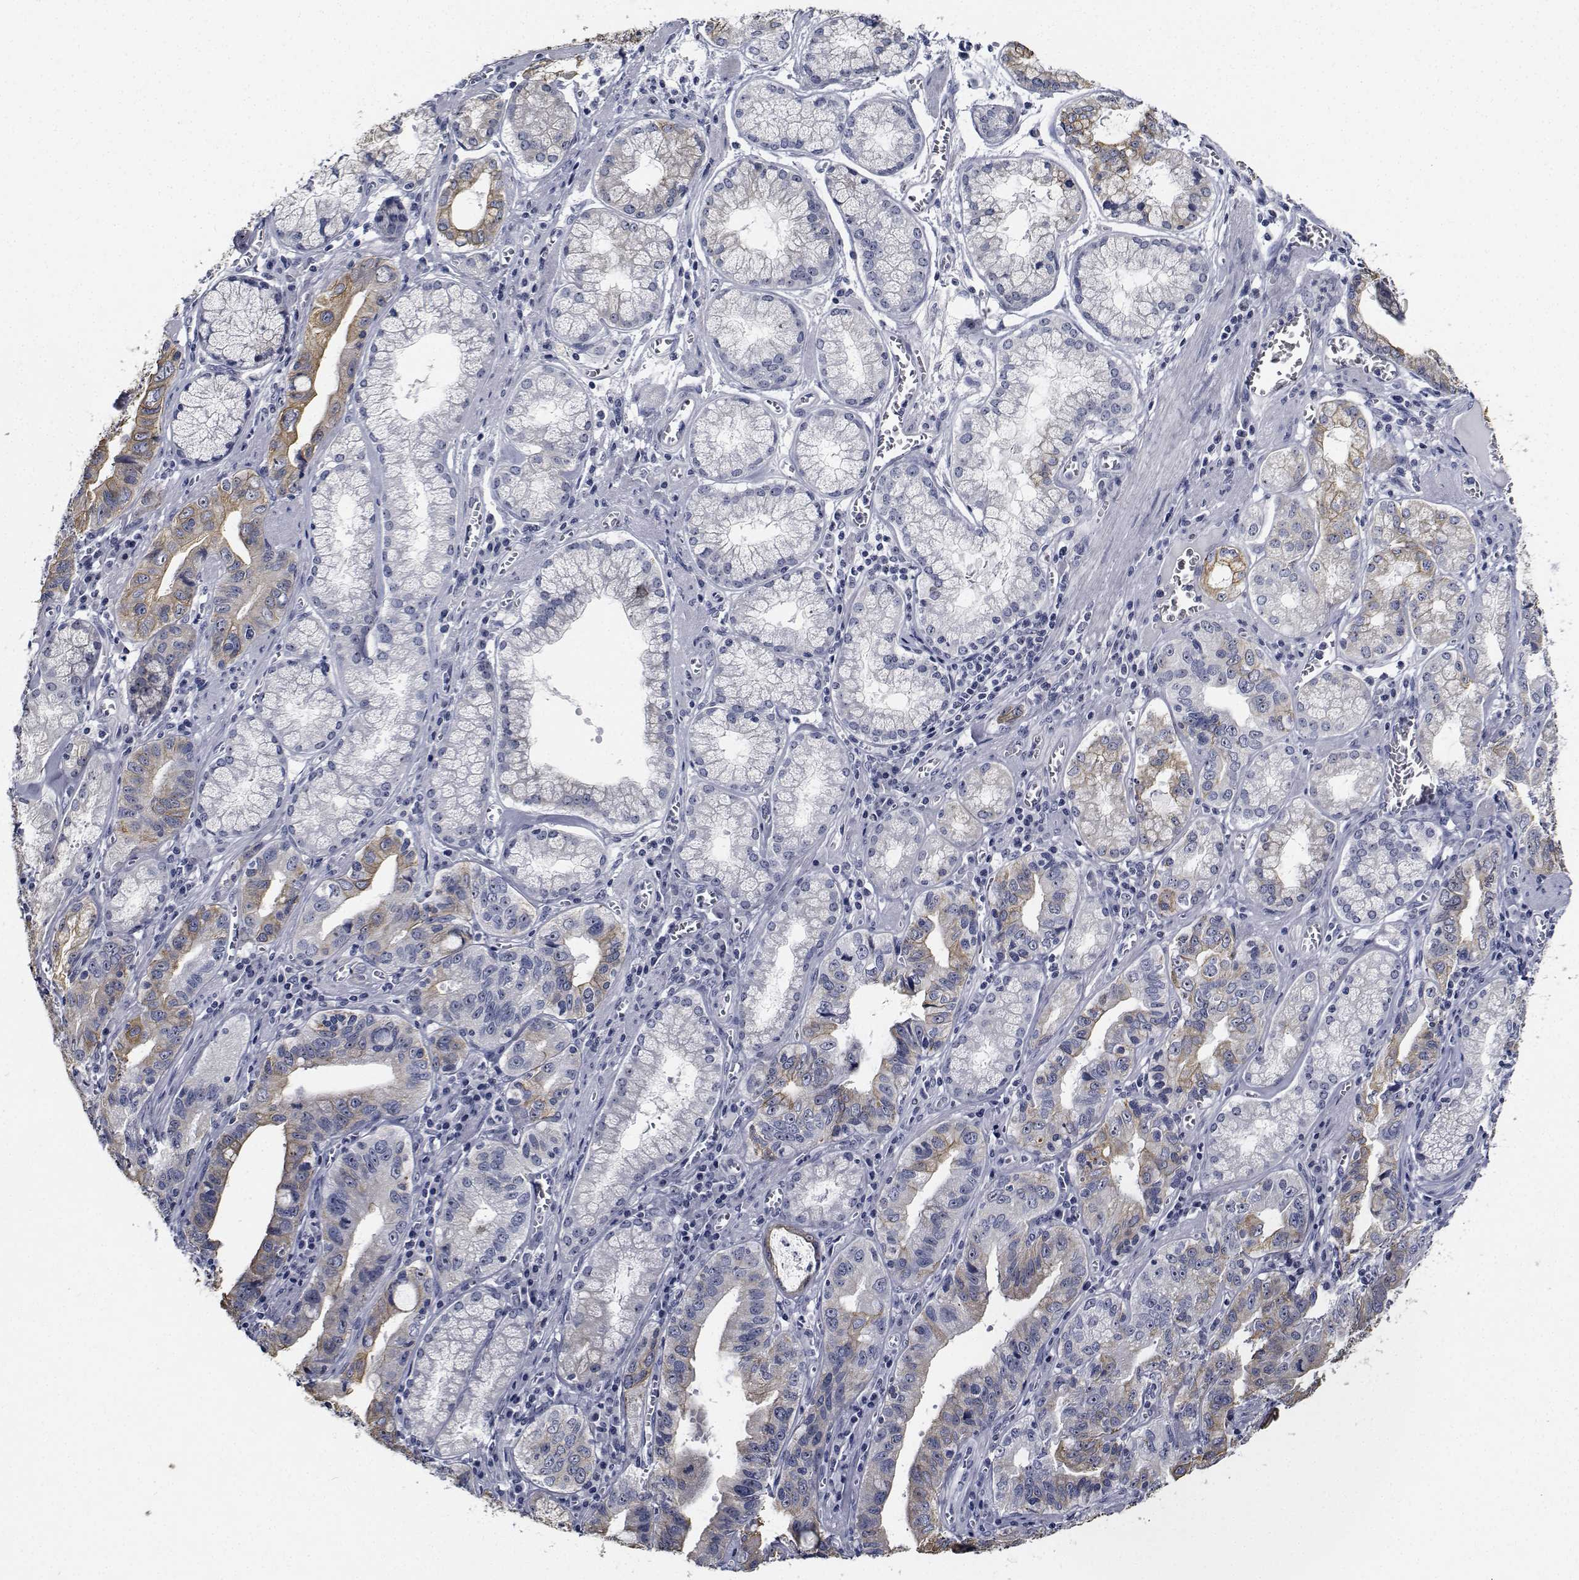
{"staining": {"intensity": "weak", "quantity": "<25%", "location": "cytoplasmic/membranous"}, "tissue": "stomach cancer", "cell_type": "Tumor cells", "image_type": "cancer", "snomed": [{"axis": "morphology", "description": "Adenocarcinoma, NOS"}, {"axis": "topography", "description": "Stomach, lower"}], "caption": "The photomicrograph reveals no staining of tumor cells in stomach cancer.", "gene": "NVL", "patient": {"sex": "female", "age": 76}}